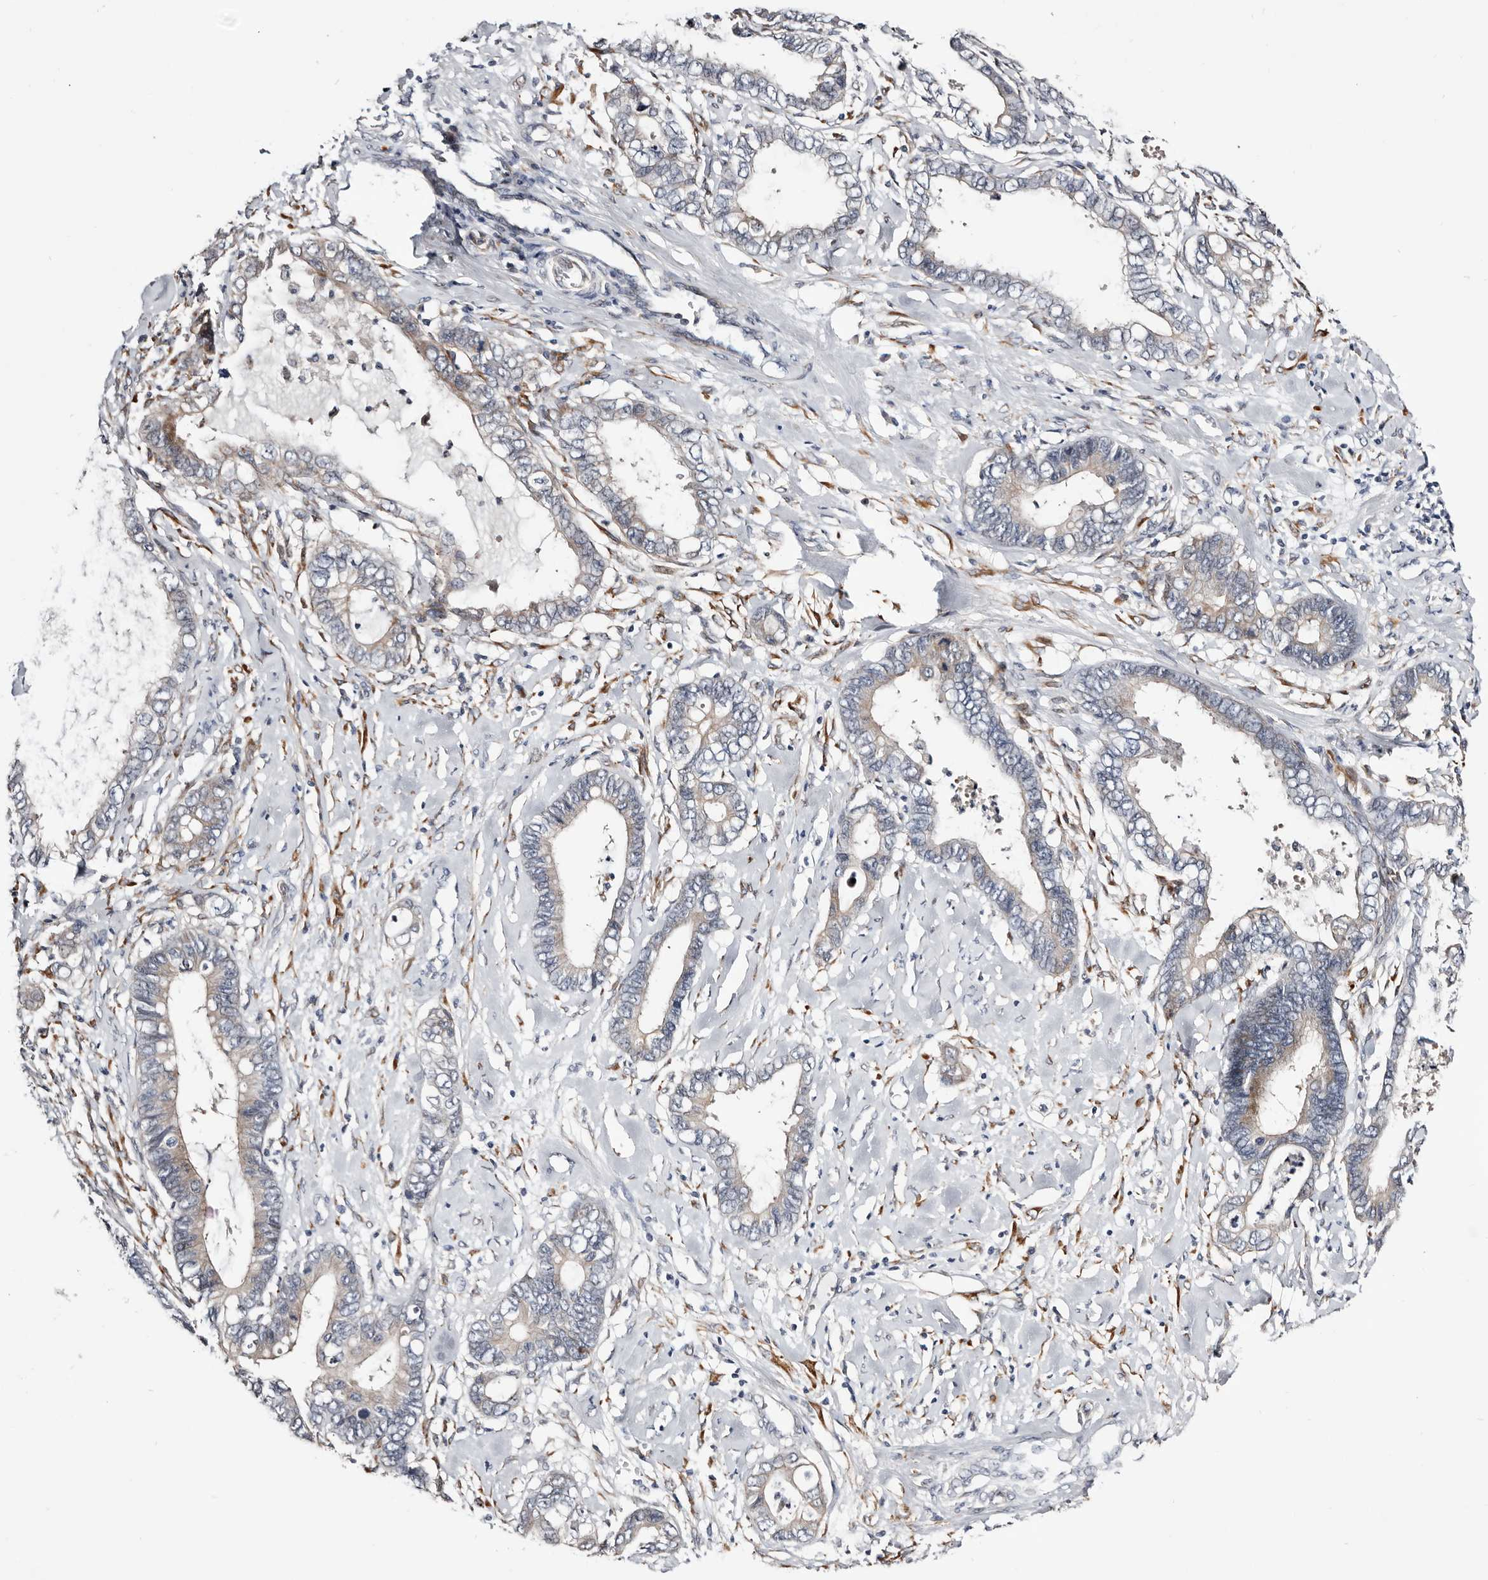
{"staining": {"intensity": "negative", "quantity": "none", "location": "none"}, "tissue": "cervical cancer", "cell_type": "Tumor cells", "image_type": "cancer", "snomed": [{"axis": "morphology", "description": "Adenocarcinoma, NOS"}, {"axis": "topography", "description": "Cervix"}], "caption": "This histopathology image is of cervical cancer (adenocarcinoma) stained with IHC to label a protein in brown with the nuclei are counter-stained blue. There is no staining in tumor cells.", "gene": "USH1C", "patient": {"sex": "female", "age": 44}}